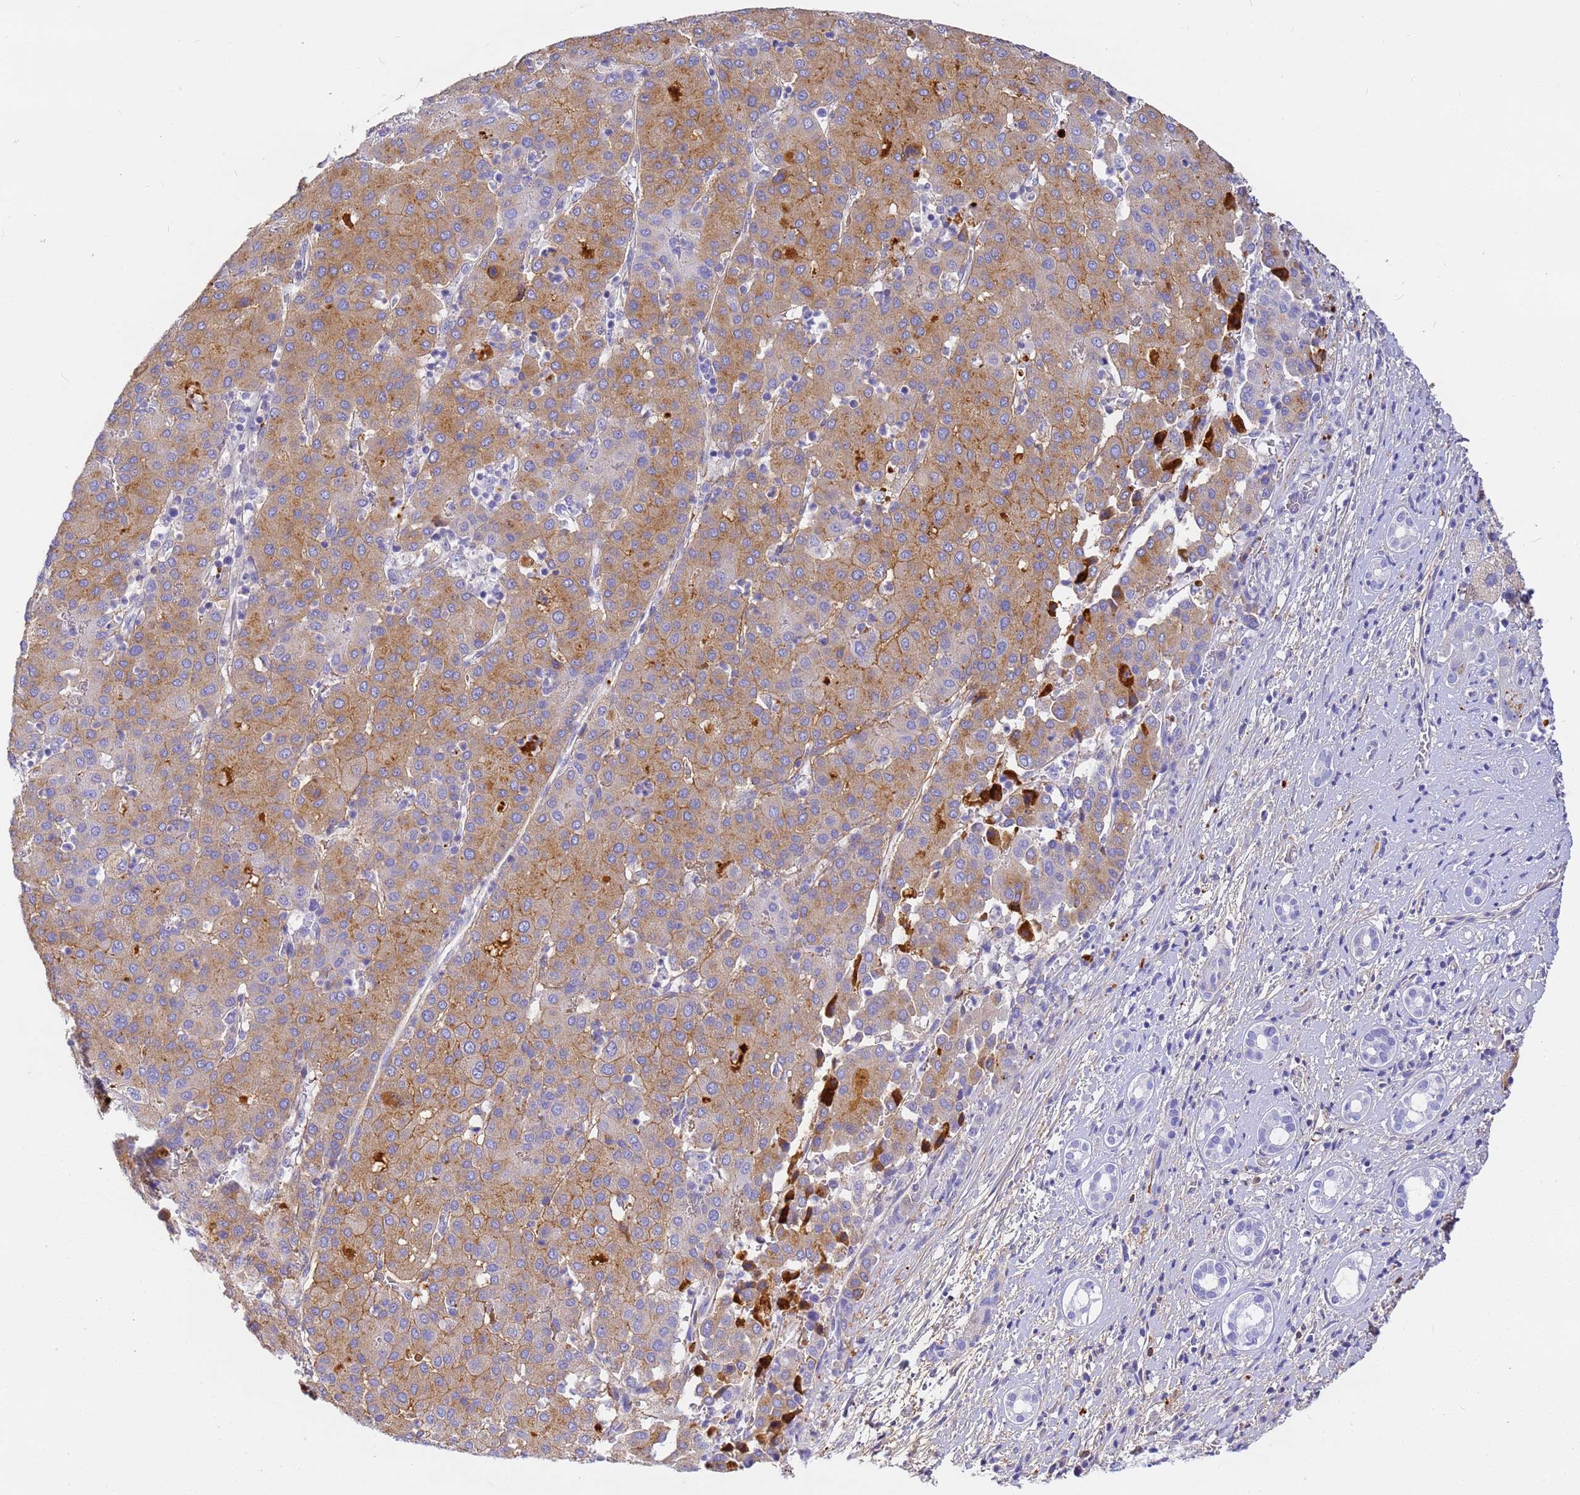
{"staining": {"intensity": "moderate", "quantity": ">75%", "location": "cytoplasmic/membranous"}, "tissue": "liver cancer", "cell_type": "Tumor cells", "image_type": "cancer", "snomed": [{"axis": "morphology", "description": "Carcinoma, Hepatocellular, NOS"}, {"axis": "topography", "description": "Liver"}], "caption": "Immunohistochemical staining of liver cancer reveals moderate cytoplasmic/membranous protein staining in about >75% of tumor cells.", "gene": "CFHR2", "patient": {"sex": "male", "age": 65}}